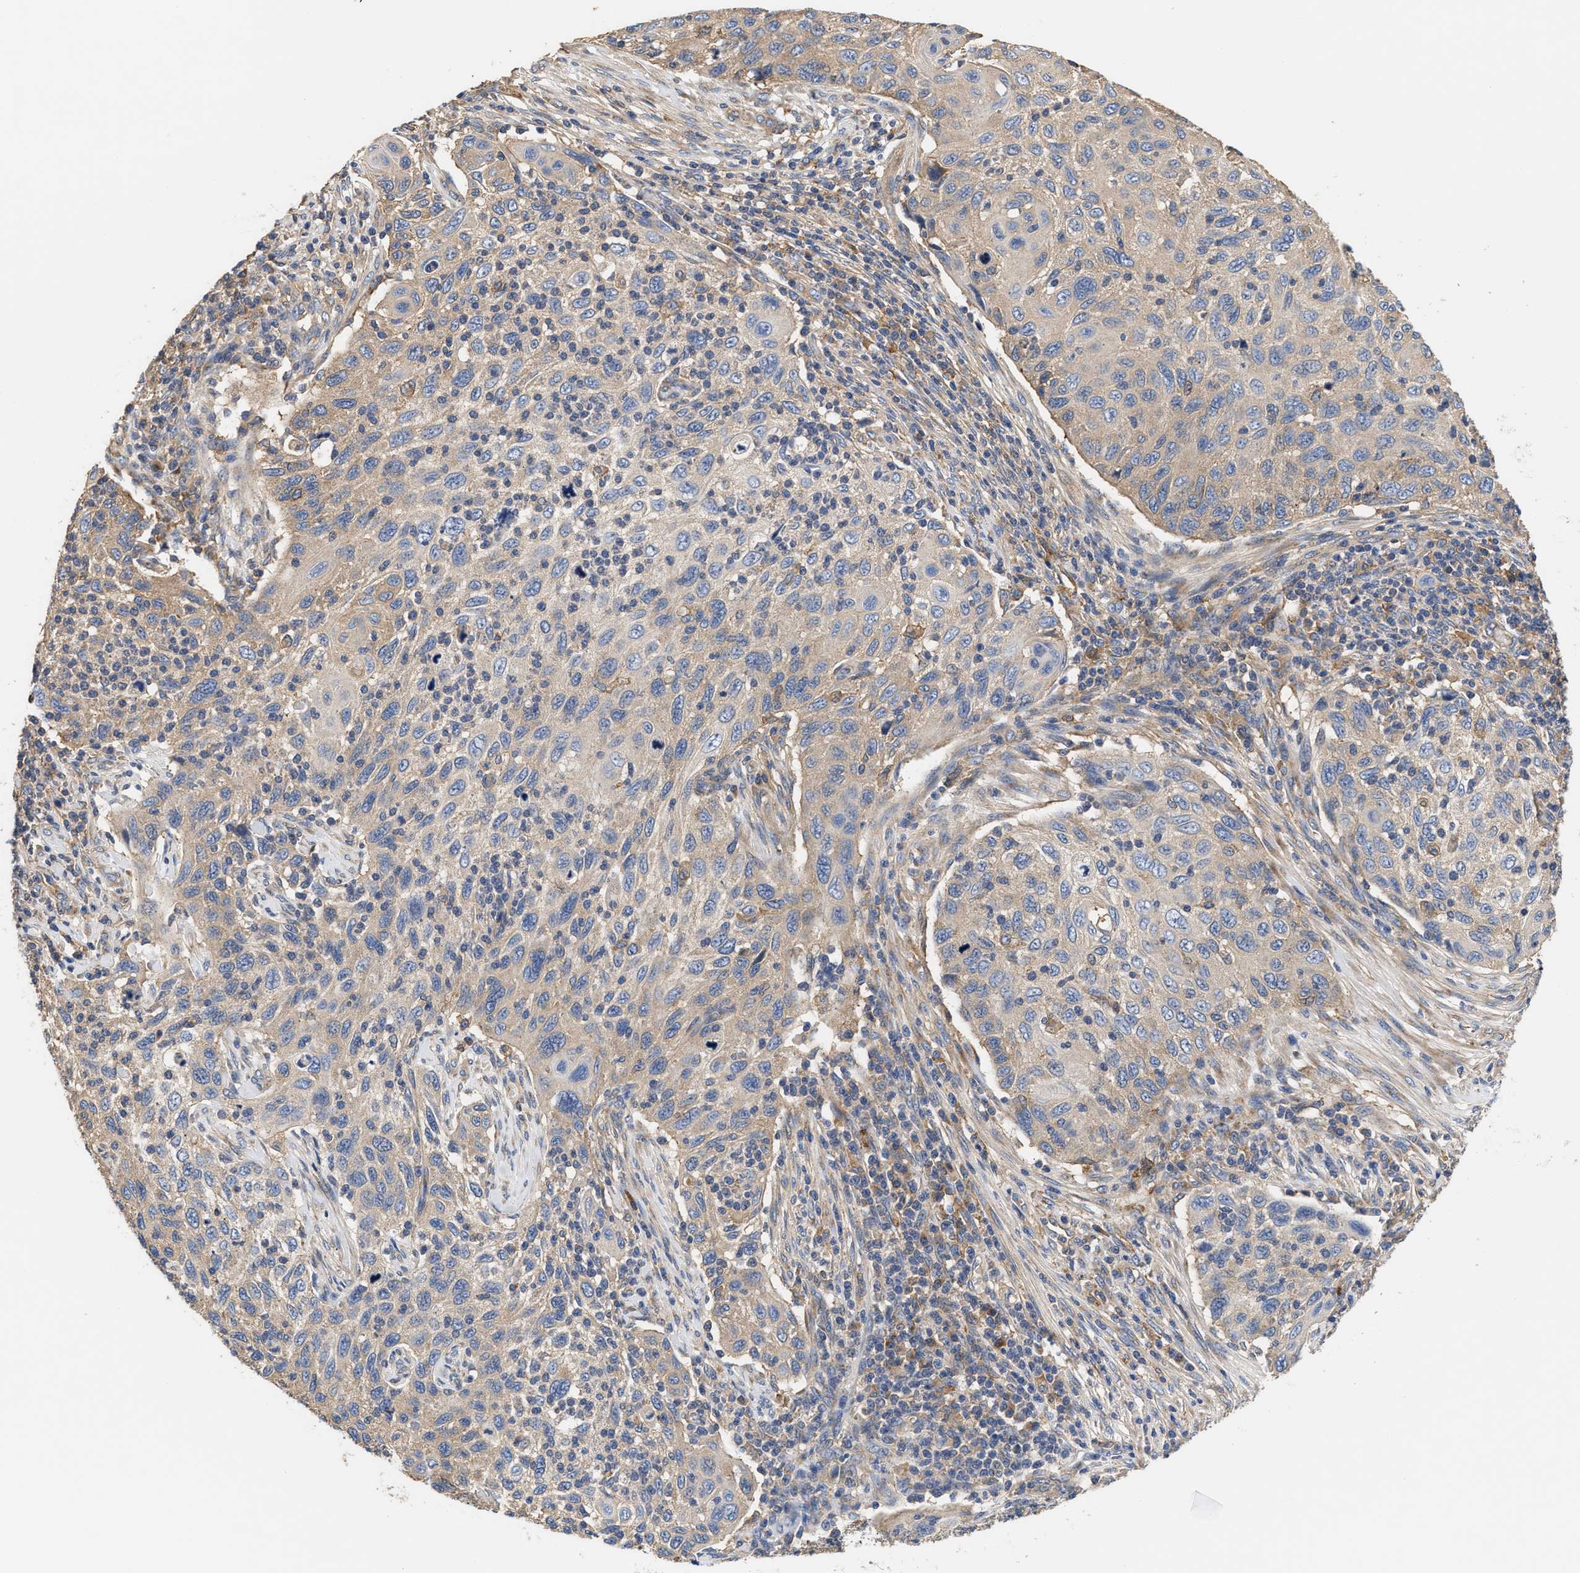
{"staining": {"intensity": "weak", "quantity": "<25%", "location": "cytoplasmic/membranous"}, "tissue": "cervical cancer", "cell_type": "Tumor cells", "image_type": "cancer", "snomed": [{"axis": "morphology", "description": "Squamous cell carcinoma, NOS"}, {"axis": "topography", "description": "Cervix"}], "caption": "IHC image of neoplastic tissue: human cervical squamous cell carcinoma stained with DAB displays no significant protein staining in tumor cells. (Immunohistochemistry (ihc), brightfield microscopy, high magnification).", "gene": "KLB", "patient": {"sex": "female", "age": 70}}